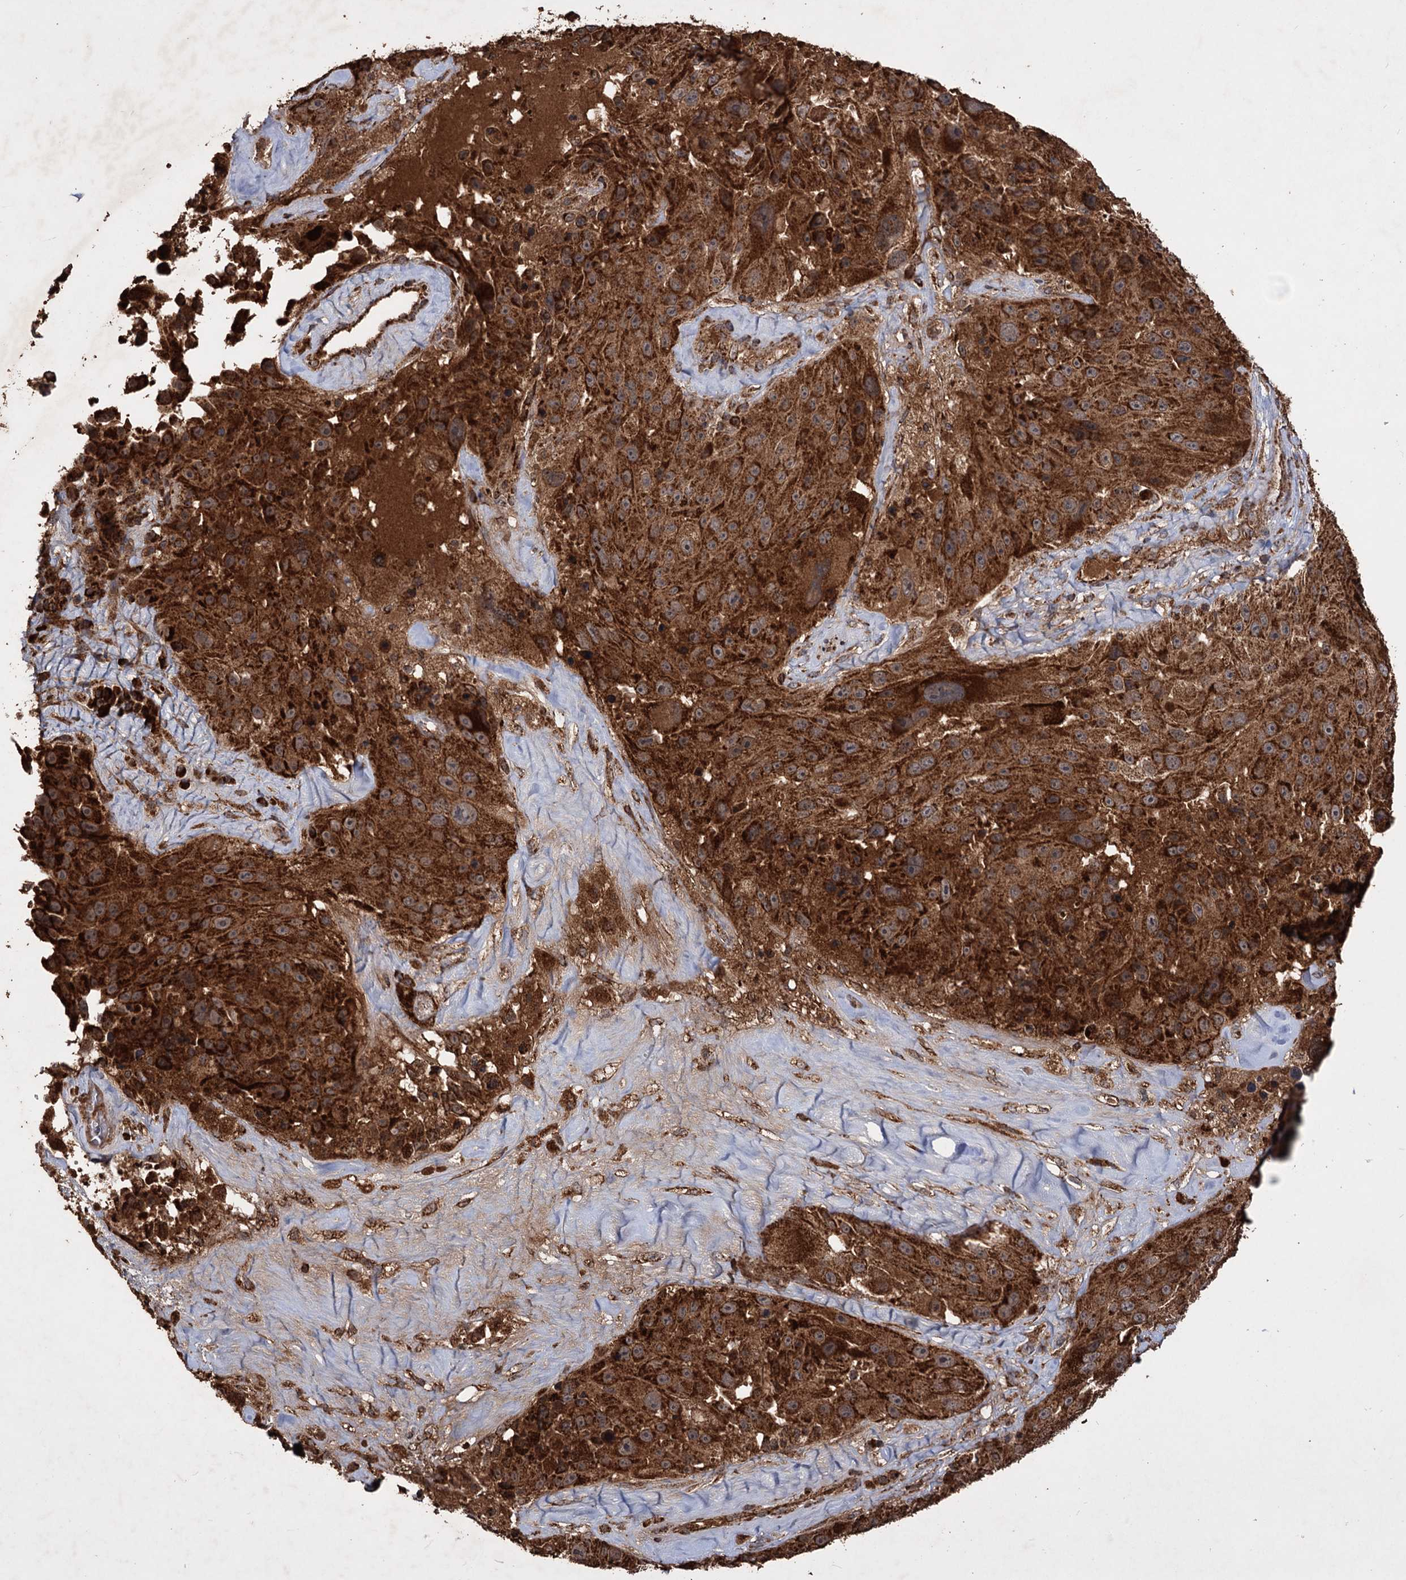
{"staining": {"intensity": "strong", "quantity": ">75%", "location": "cytoplasmic/membranous"}, "tissue": "melanoma", "cell_type": "Tumor cells", "image_type": "cancer", "snomed": [{"axis": "morphology", "description": "Malignant melanoma, Metastatic site"}, {"axis": "topography", "description": "Lymph node"}], "caption": "Human malignant melanoma (metastatic site) stained with a brown dye exhibits strong cytoplasmic/membranous positive staining in approximately >75% of tumor cells.", "gene": "IPO4", "patient": {"sex": "male", "age": 62}}